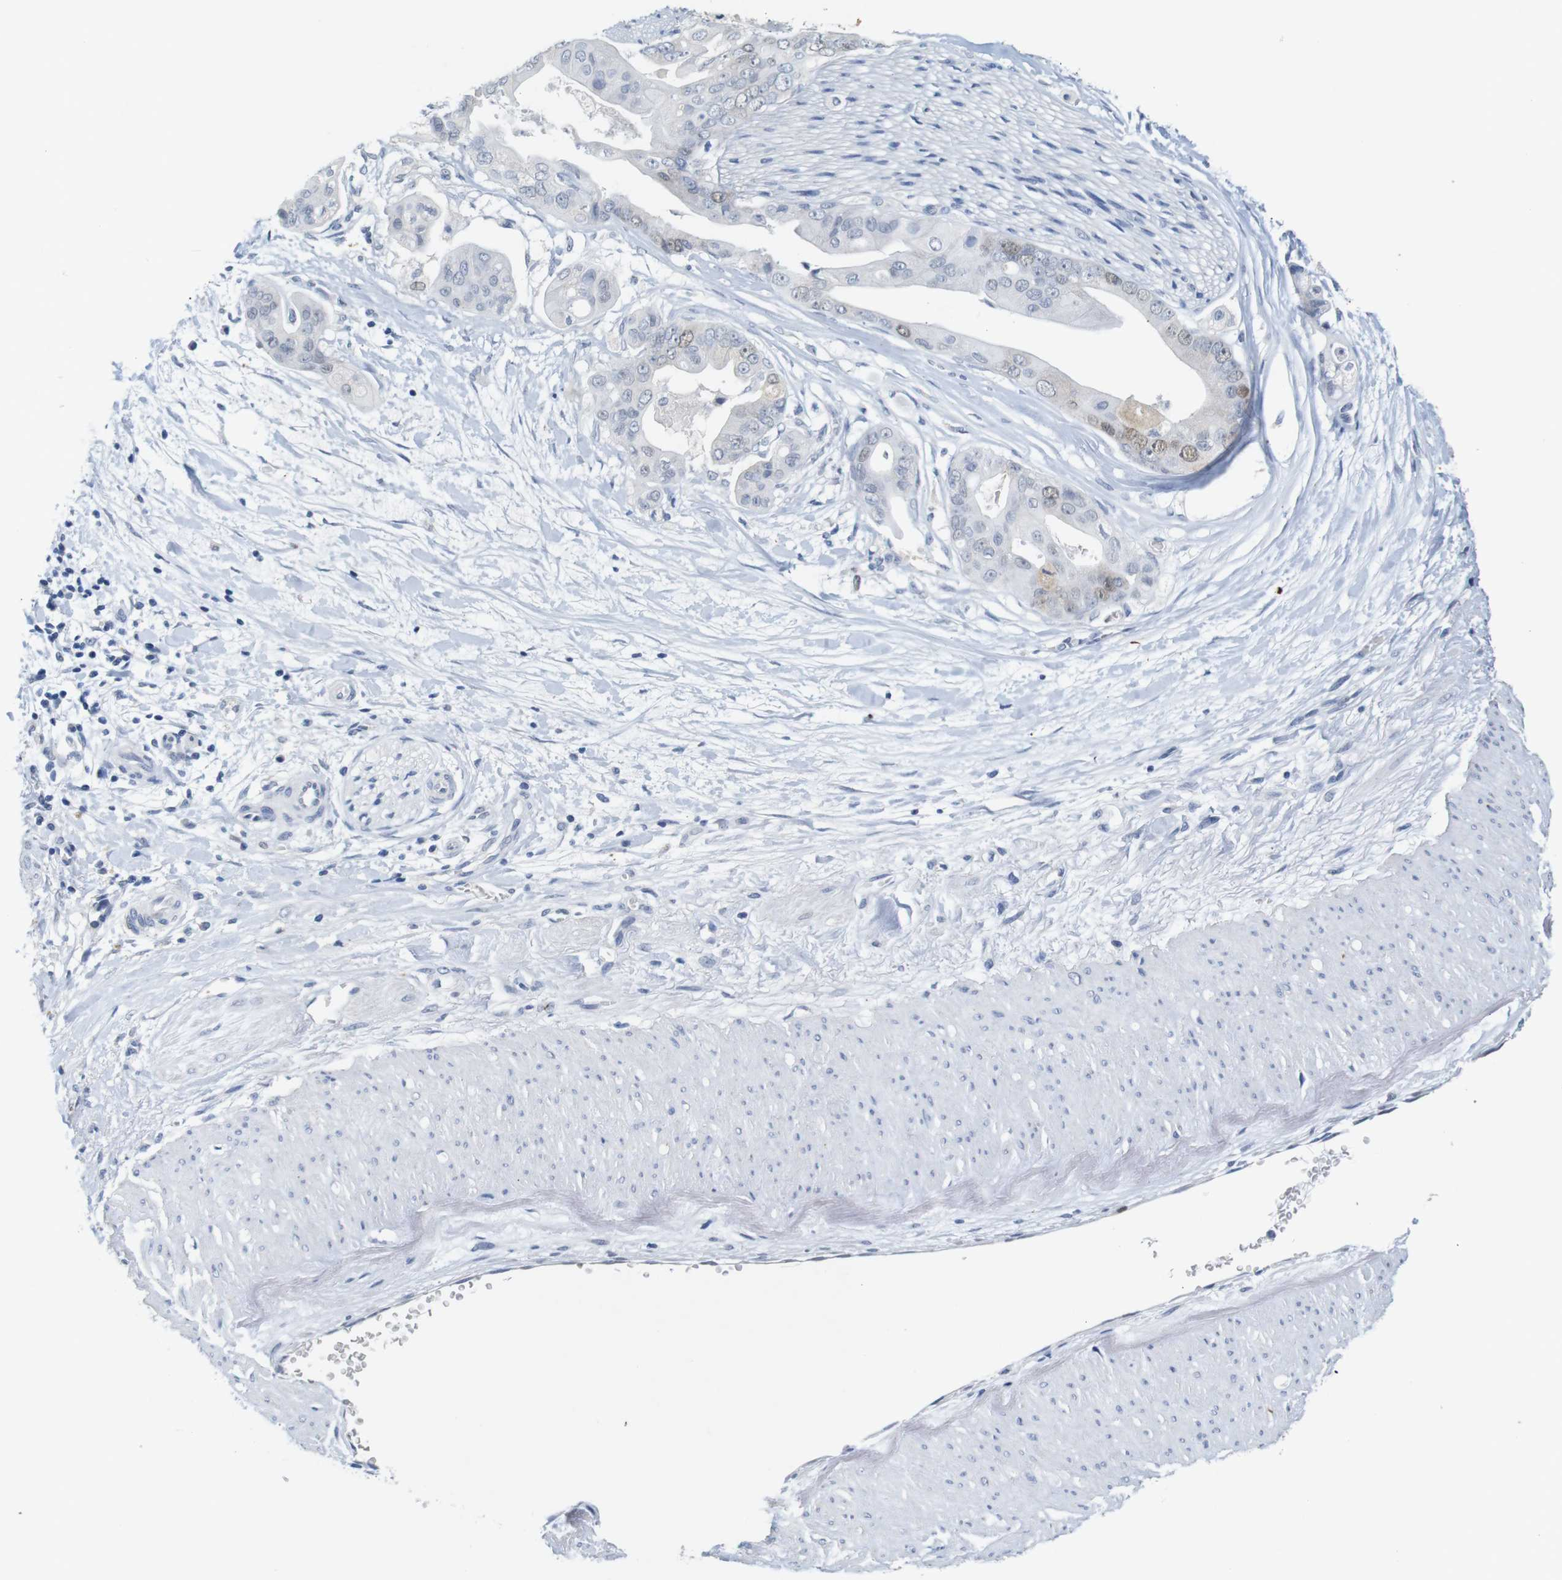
{"staining": {"intensity": "weak", "quantity": "<25%", "location": "nuclear"}, "tissue": "pancreatic cancer", "cell_type": "Tumor cells", "image_type": "cancer", "snomed": [{"axis": "morphology", "description": "Adenocarcinoma, NOS"}, {"axis": "topography", "description": "Pancreas"}], "caption": "An image of human adenocarcinoma (pancreatic) is negative for staining in tumor cells.", "gene": "CDK2", "patient": {"sex": "female", "age": 75}}